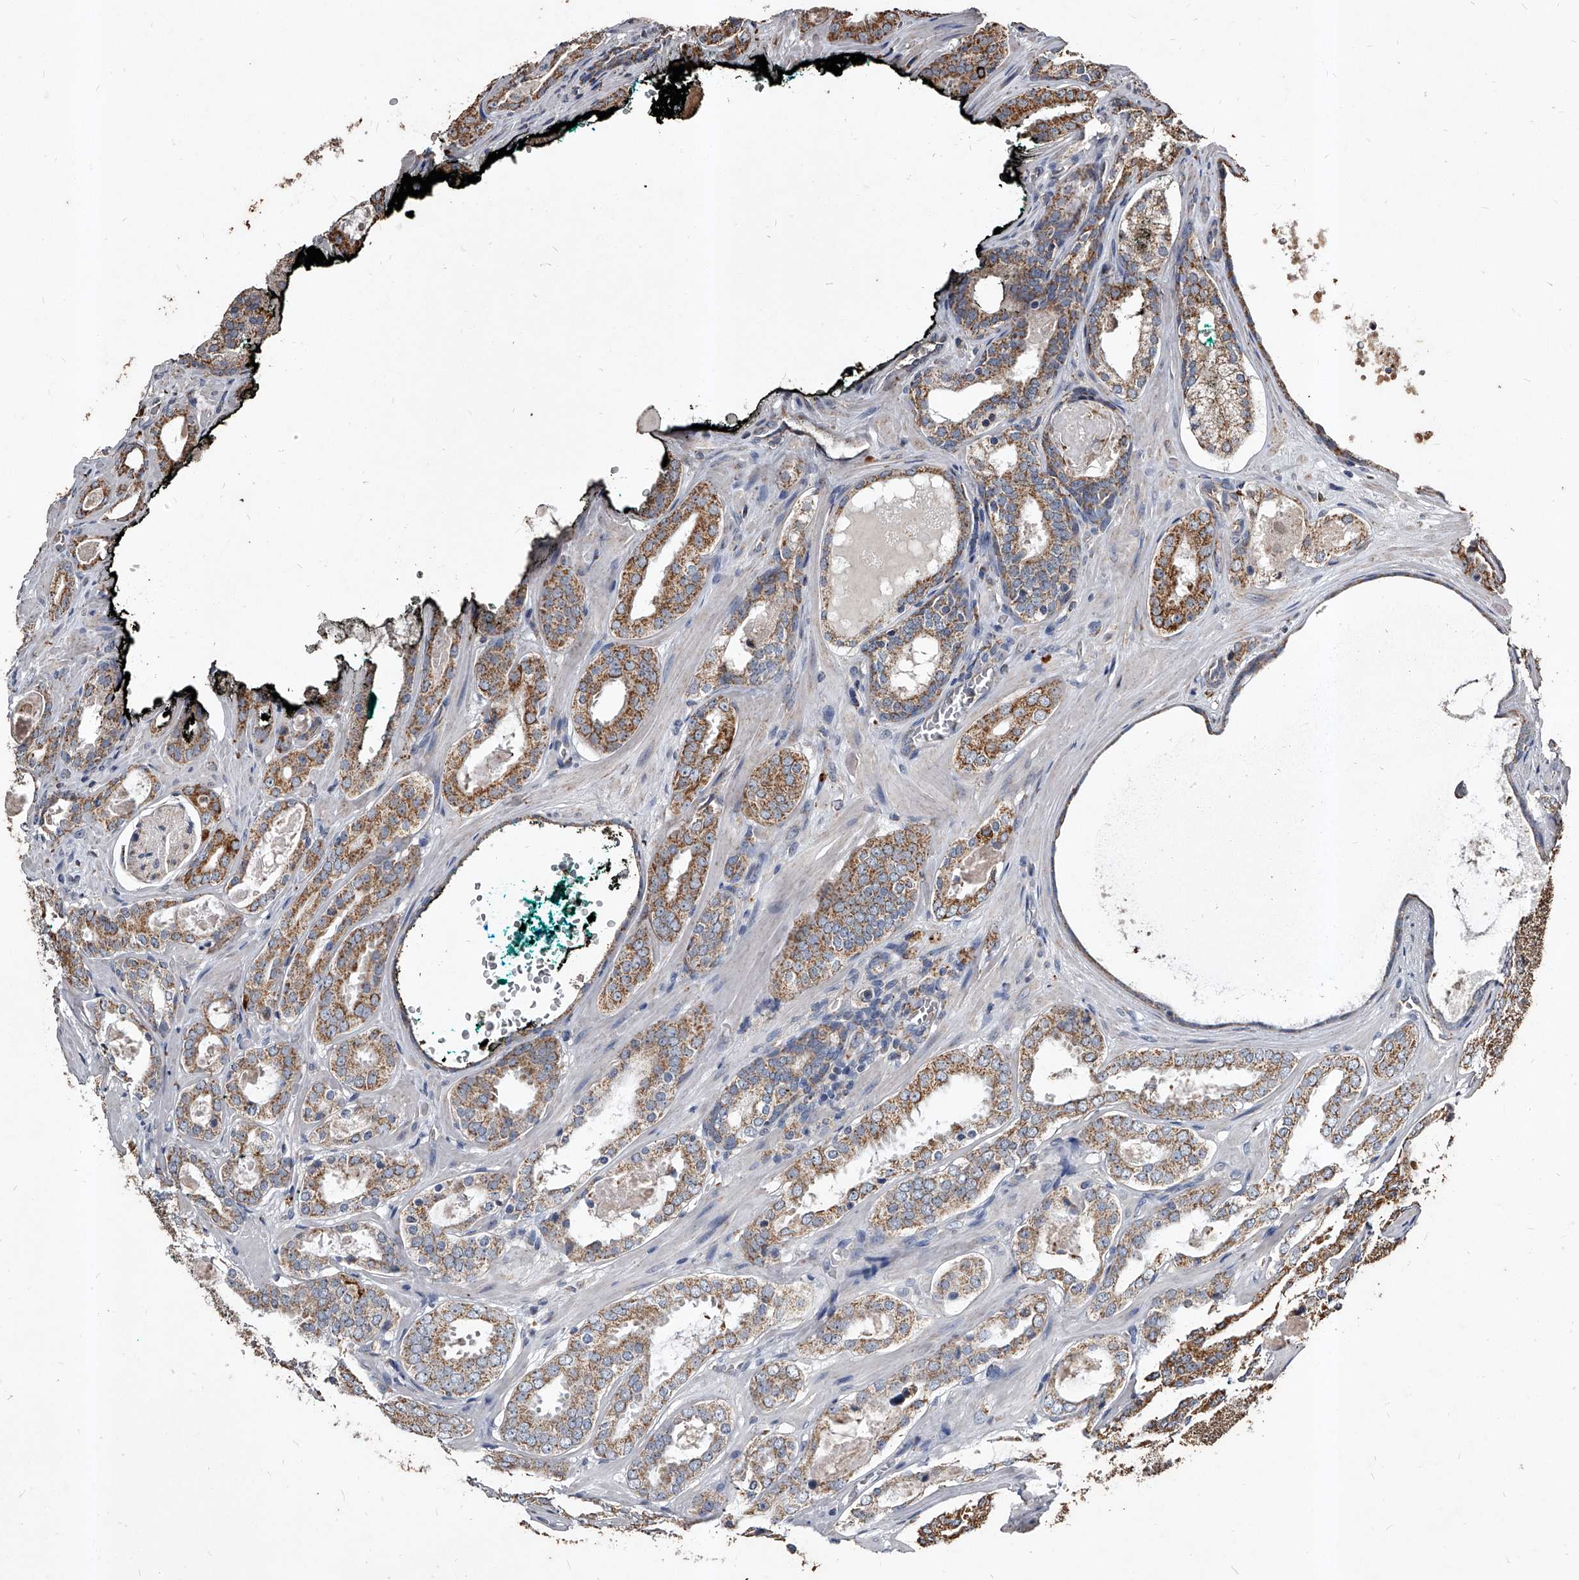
{"staining": {"intensity": "moderate", "quantity": ">75%", "location": "cytoplasmic/membranous"}, "tissue": "prostate cancer", "cell_type": "Tumor cells", "image_type": "cancer", "snomed": [{"axis": "morphology", "description": "Adenocarcinoma, High grade"}, {"axis": "topography", "description": "Prostate"}], "caption": "An immunohistochemistry photomicrograph of neoplastic tissue is shown. Protein staining in brown highlights moderate cytoplasmic/membranous positivity in high-grade adenocarcinoma (prostate) within tumor cells. (DAB (3,3'-diaminobenzidine) = brown stain, brightfield microscopy at high magnification).", "gene": "GPR183", "patient": {"sex": "male", "age": 60}}